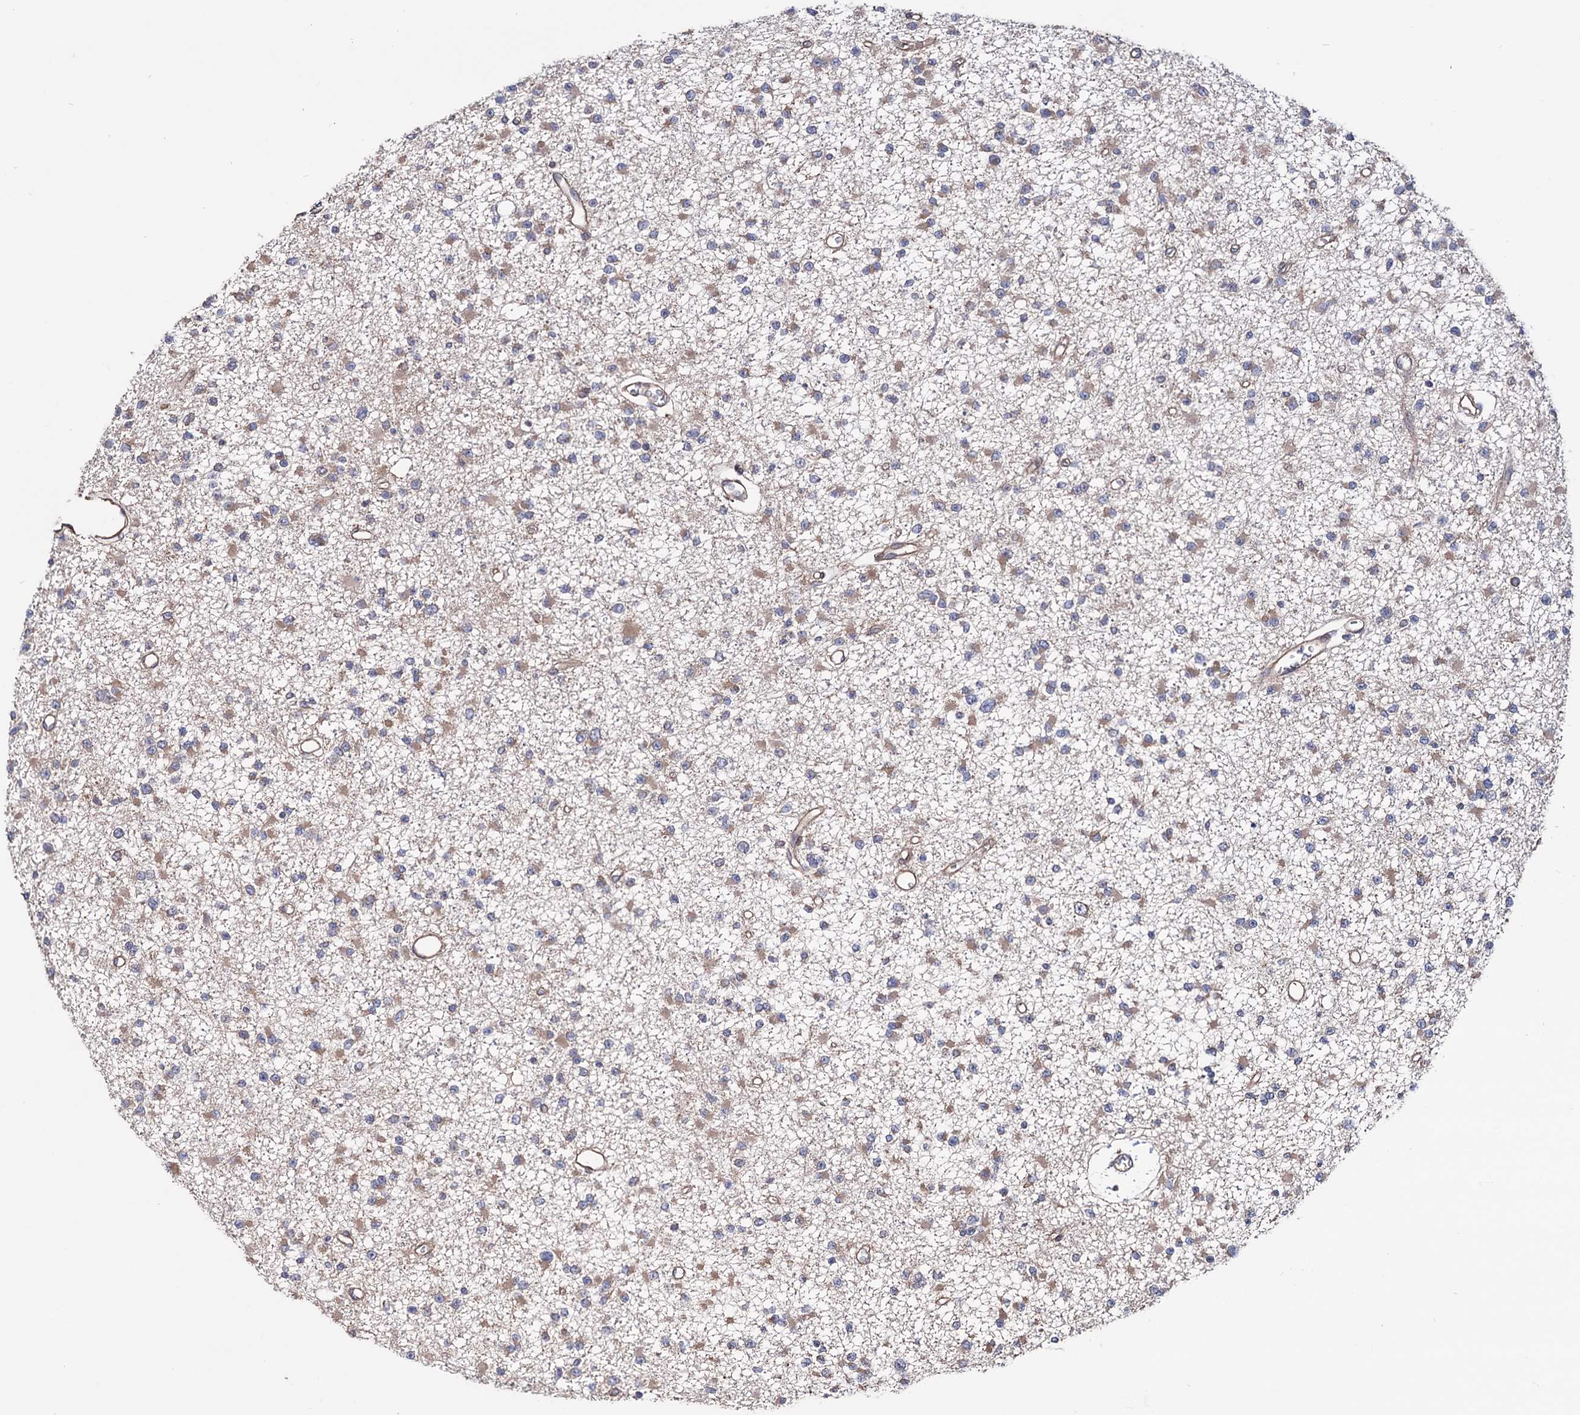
{"staining": {"intensity": "weak", "quantity": "25%-75%", "location": "cytoplasmic/membranous"}, "tissue": "glioma", "cell_type": "Tumor cells", "image_type": "cancer", "snomed": [{"axis": "morphology", "description": "Glioma, malignant, Low grade"}, {"axis": "topography", "description": "Brain"}], "caption": "Human glioma stained with a protein marker exhibits weak staining in tumor cells.", "gene": "FERMT2", "patient": {"sex": "female", "age": 22}}